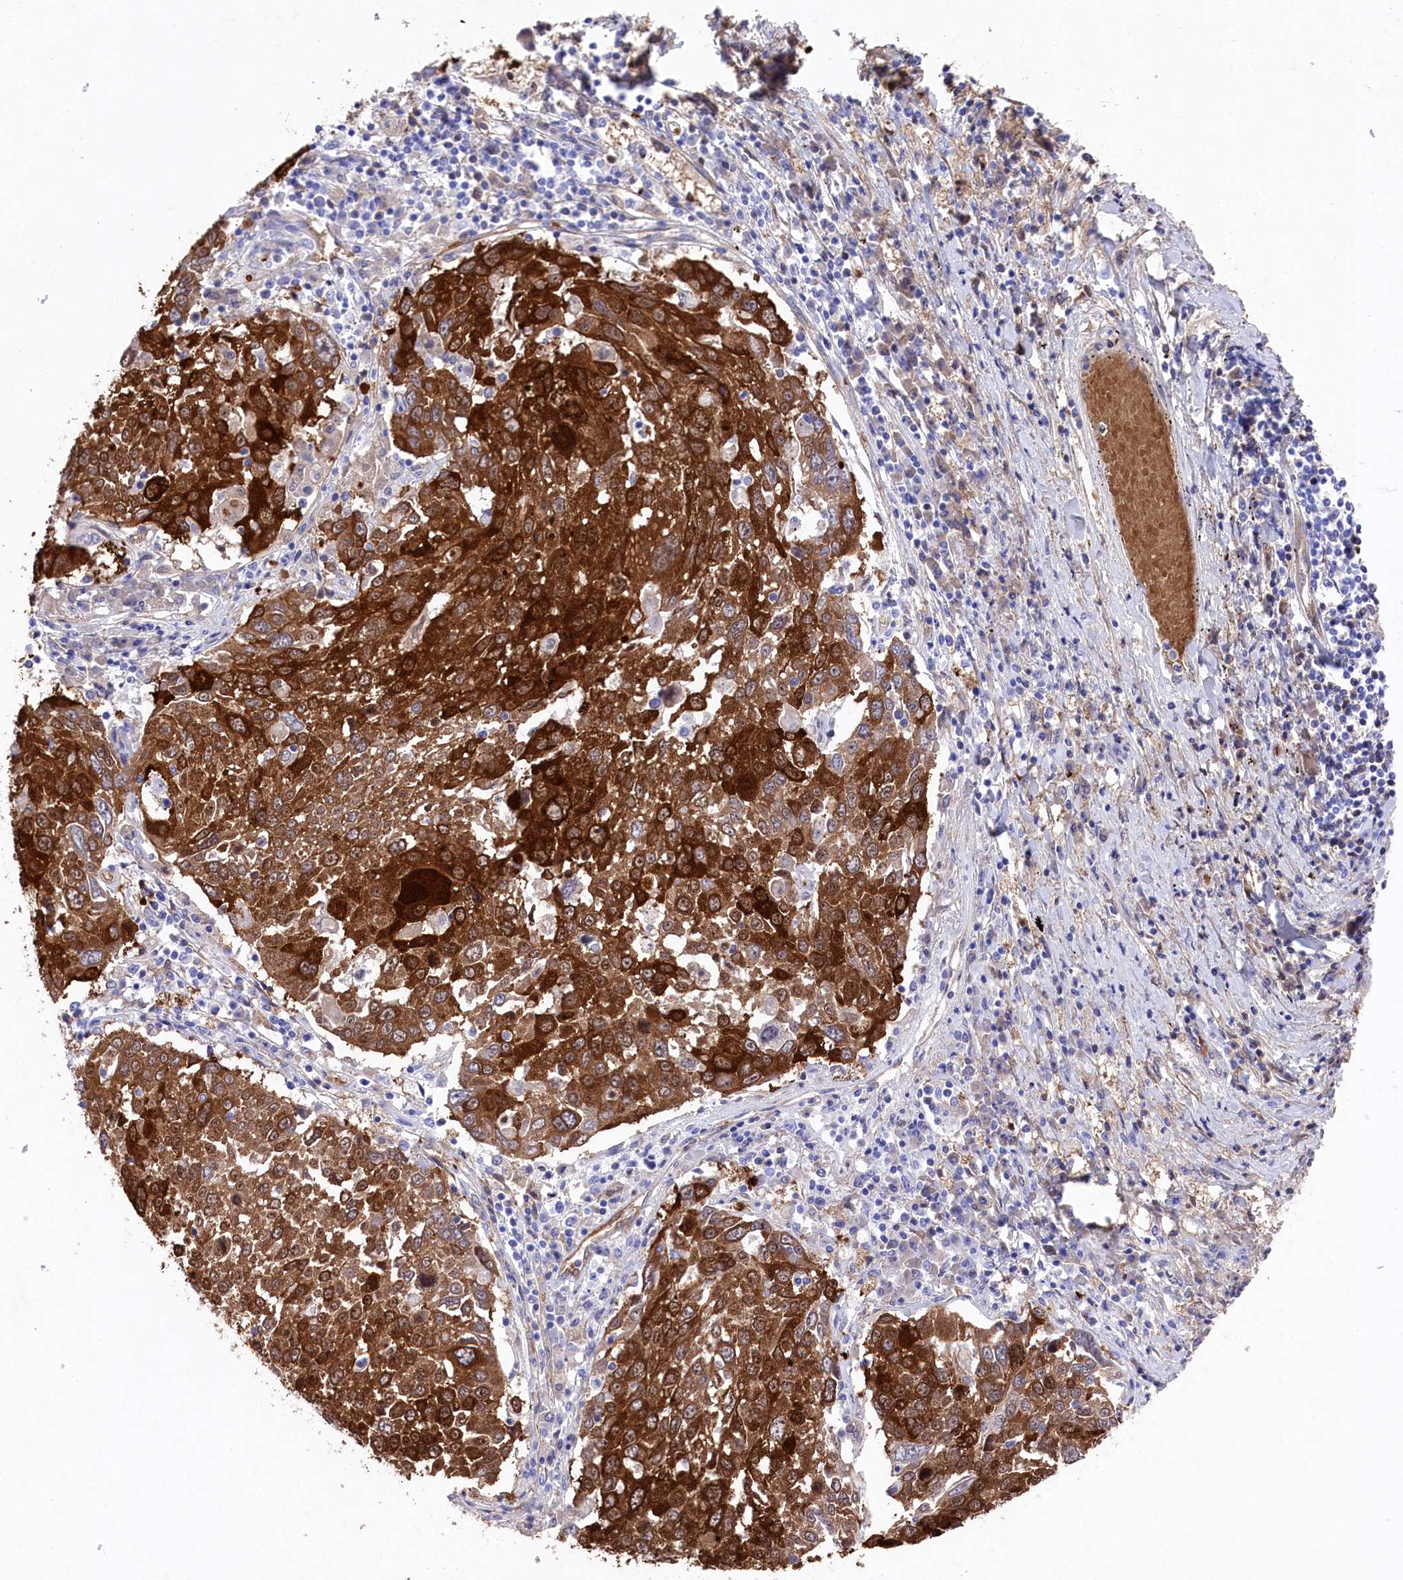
{"staining": {"intensity": "strong", "quantity": ">75%", "location": "cytoplasmic/membranous,nuclear"}, "tissue": "lung cancer", "cell_type": "Tumor cells", "image_type": "cancer", "snomed": [{"axis": "morphology", "description": "Squamous cell carcinoma, NOS"}, {"axis": "topography", "description": "Lung"}], "caption": "A micrograph showing strong cytoplasmic/membranous and nuclear expression in approximately >75% of tumor cells in lung cancer (squamous cell carcinoma), as visualized by brown immunohistochemical staining.", "gene": "LHFPL4", "patient": {"sex": "male", "age": 65}}